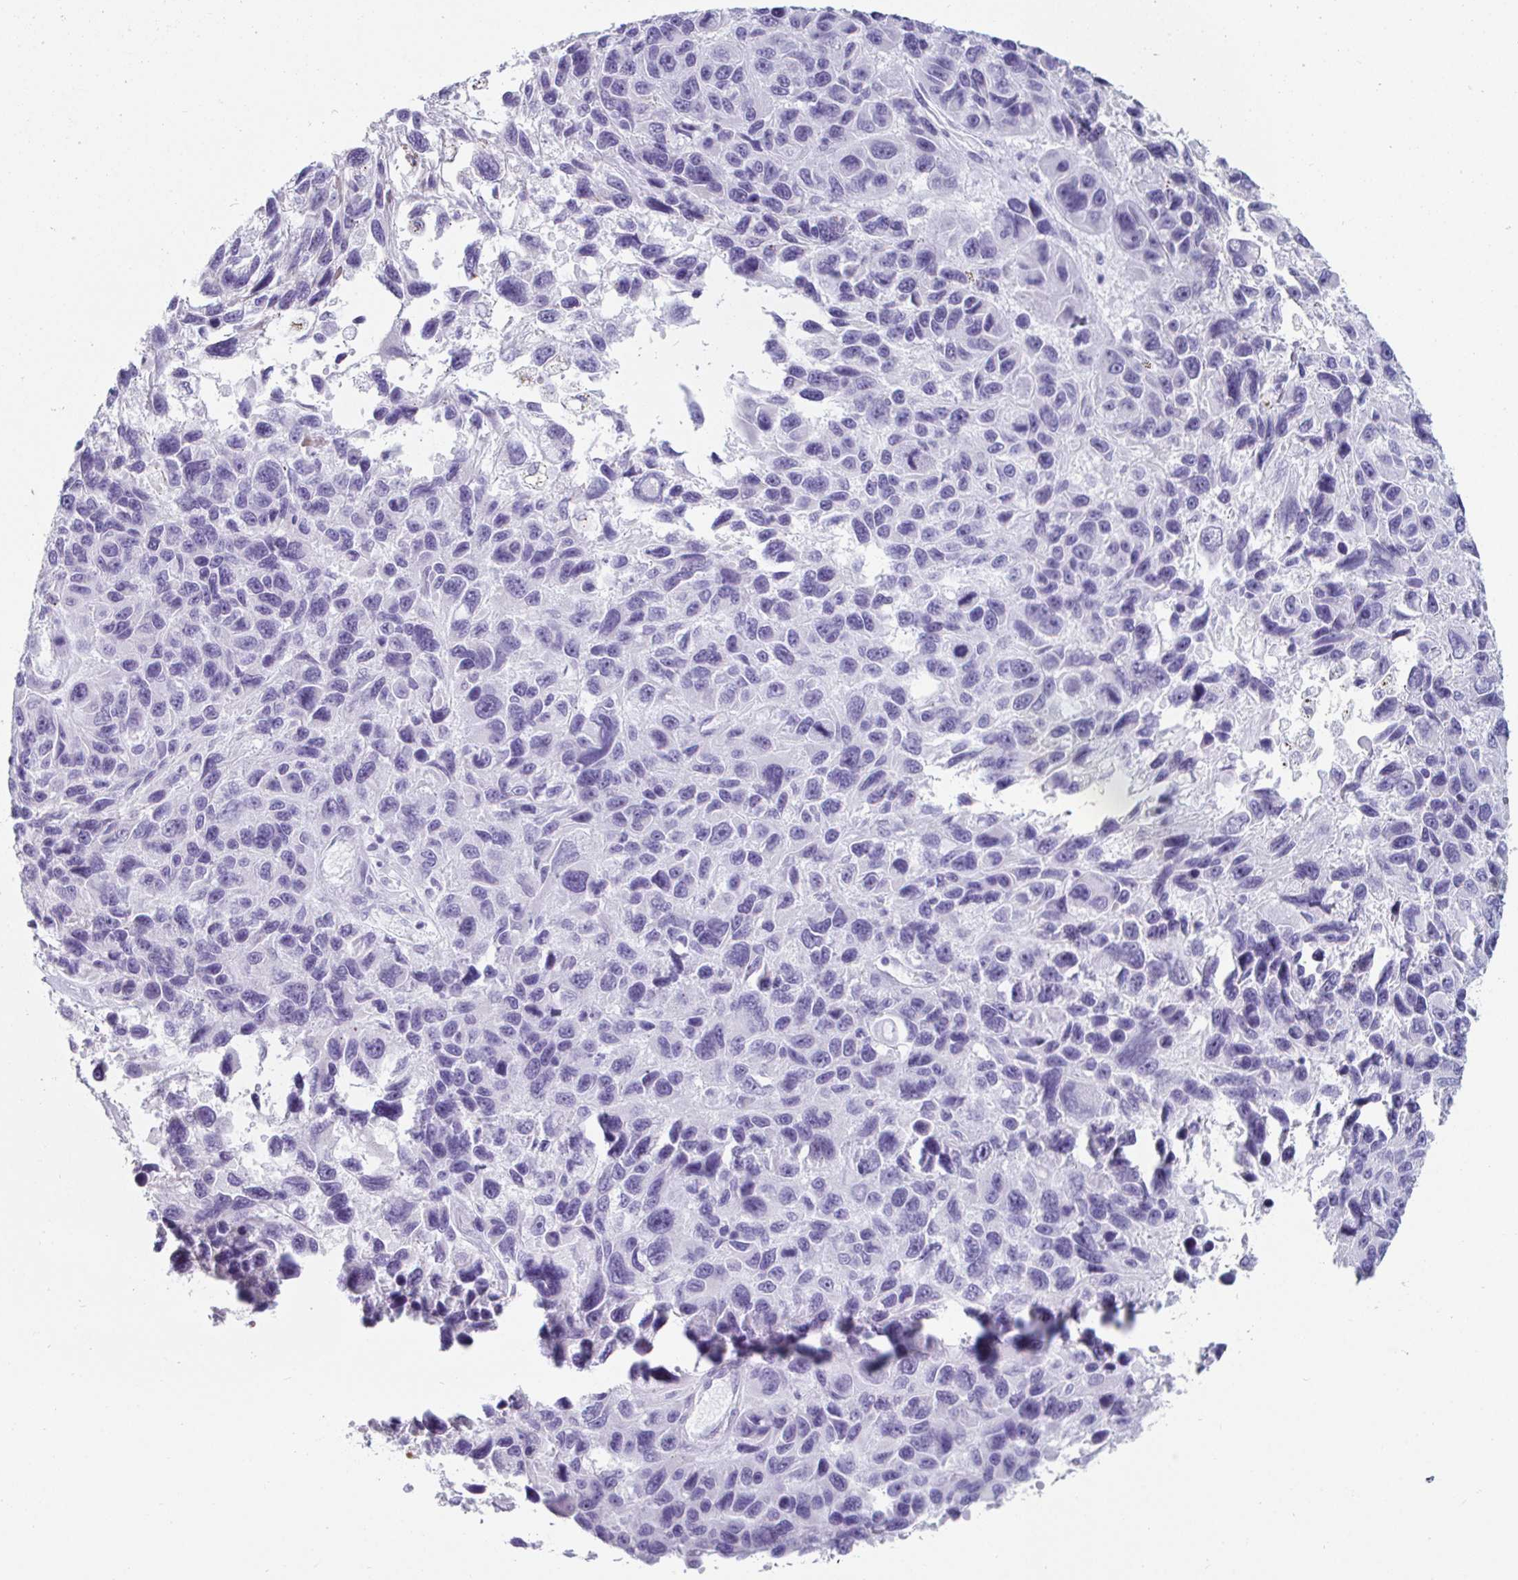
{"staining": {"intensity": "negative", "quantity": "none", "location": "none"}, "tissue": "melanoma", "cell_type": "Tumor cells", "image_type": "cancer", "snomed": [{"axis": "morphology", "description": "Malignant melanoma, NOS"}, {"axis": "topography", "description": "Skin"}], "caption": "IHC histopathology image of neoplastic tissue: human melanoma stained with DAB (3,3'-diaminobenzidine) demonstrates no significant protein staining in tumor cells.", "gene": "CREG2", "patient": {"sex": "male", "age": 53}}